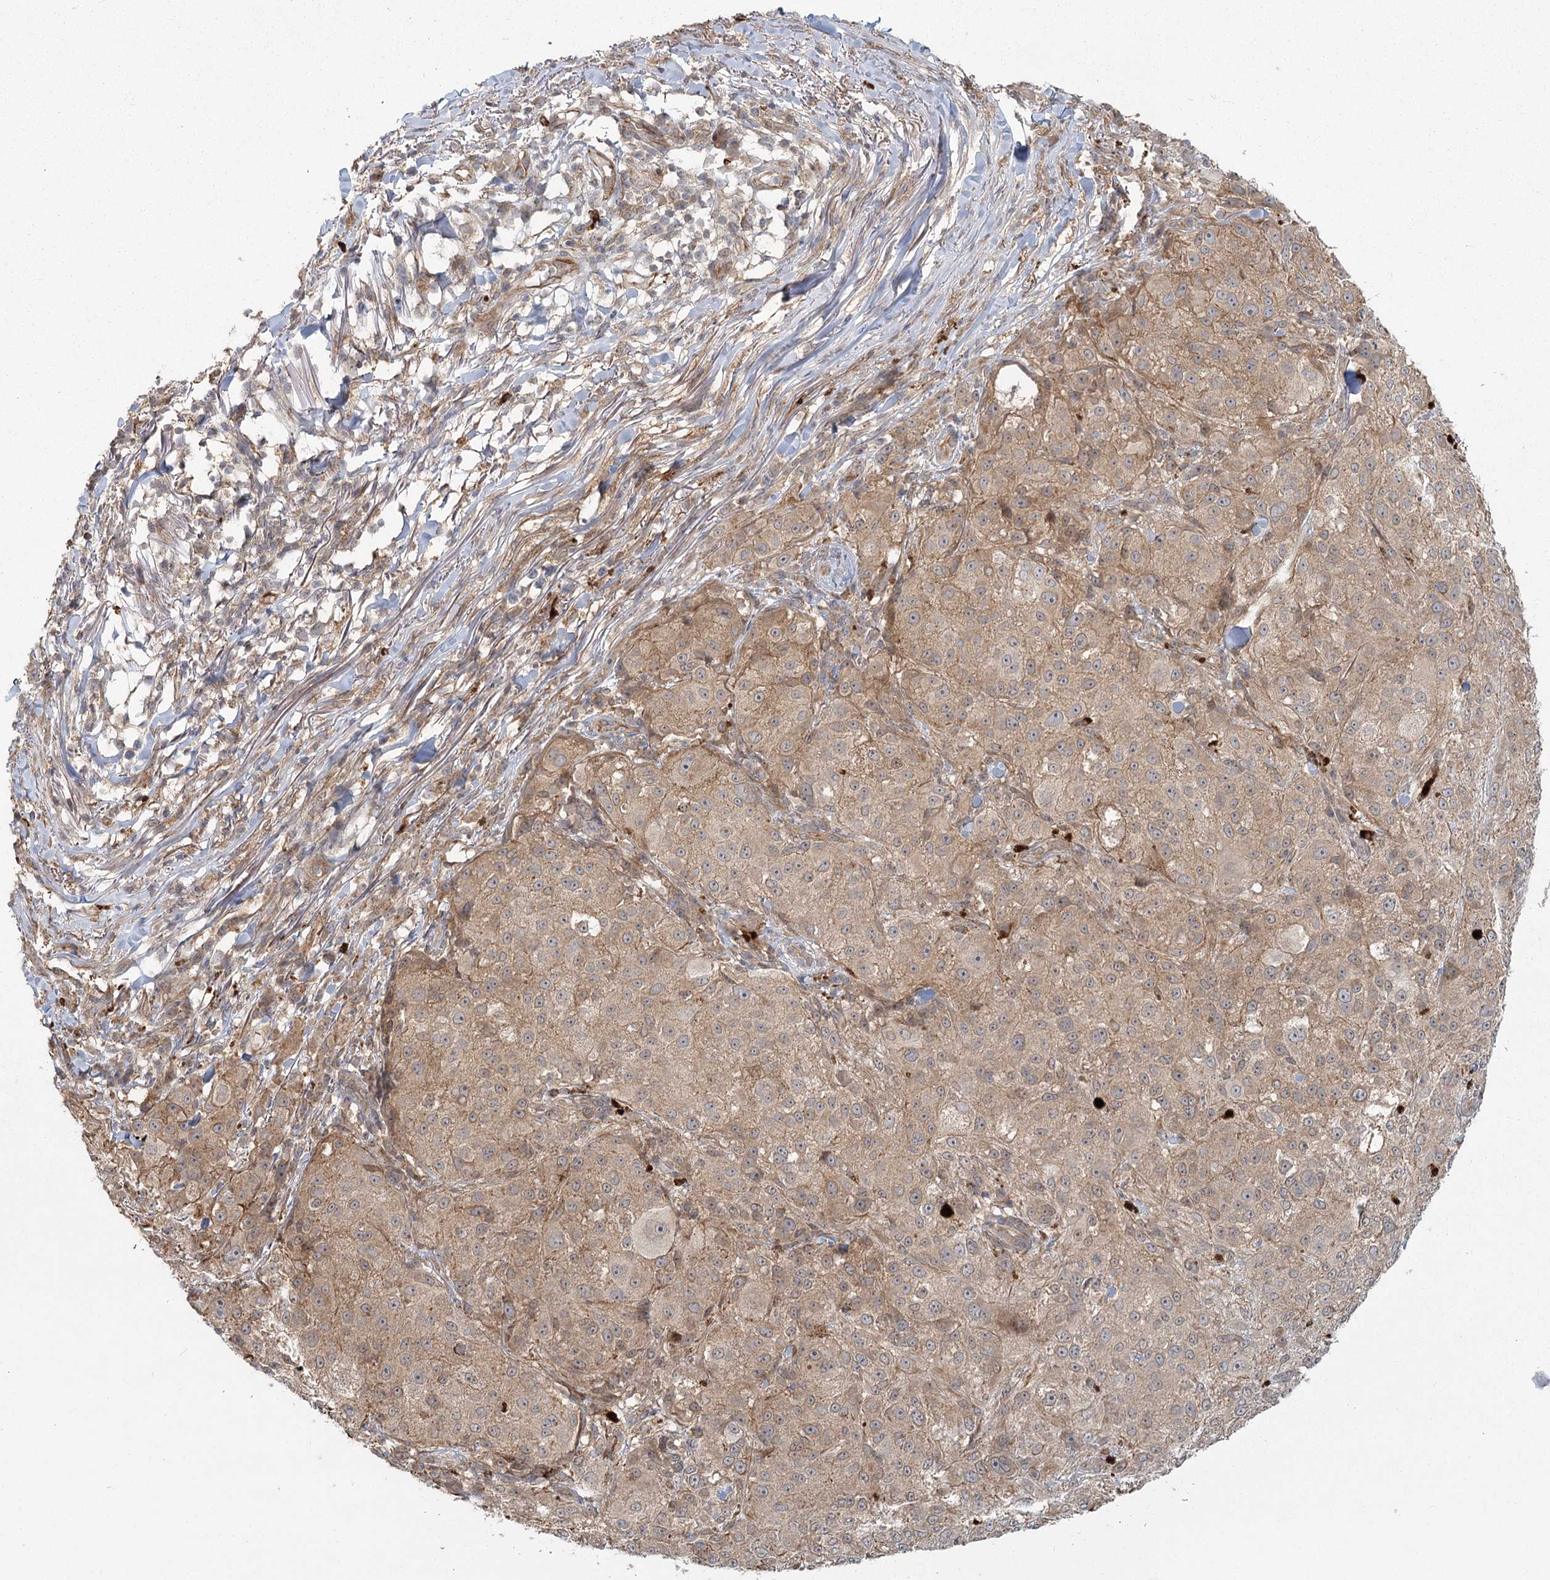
{"staining": {"intensity": "weak", "quantity": ">75%", "location": "cytoplasmic/membranous"}, "tissue": "melanoma", "cell_type": "Tumor cells", "image_type": "cancer", "snomed": [{"axis": "morphology", "description": "Necrosis, NOS"}, {"axis": "morphology", "description": "Malignant melanoma, NOS"}, {"axis": "topography", "description": "Skin"}], "caption": "An image showing weak cytoplasmic/membranous staining in approximately >75% of tumor cells in melanoma, as visualized by brown immunohistochemical staining.", "gene": "AP2M1", "patient": {"sex": "female", "age": 87}}